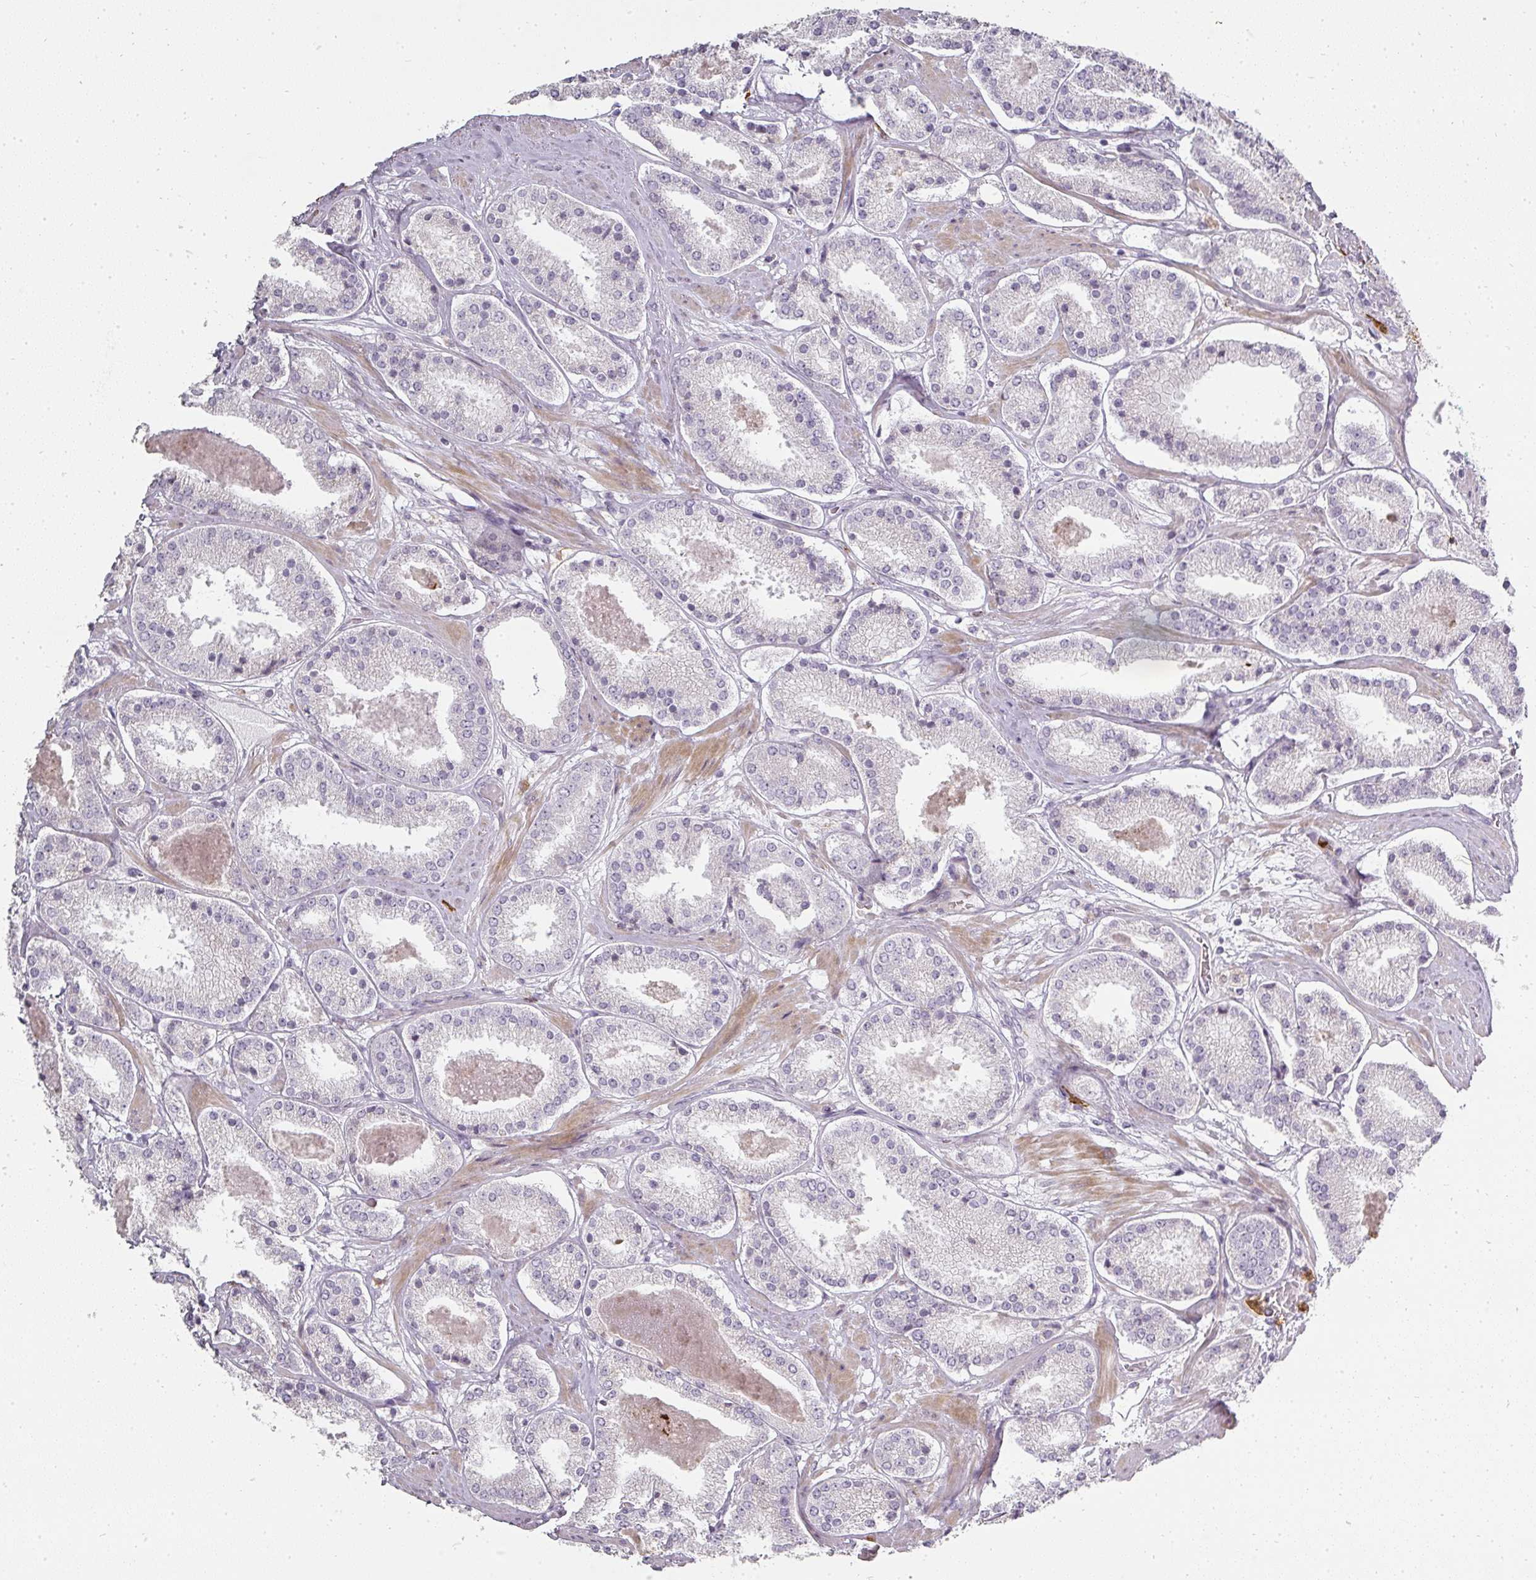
{"staining": {"intensity": "negative", "quantity": "none", "location": "none"}, "tissue": "prostate cancer", "cell_type": "Tumor cells", "image_type": "cancer", "snomed": [{"axis": "morphology", "description": "Adenocarcinoma, High grade"}, {"axis": "topography", "description": "Prostate"}], "caption": "There is no significant expression in tumor cells of prostate adenocarcinoma (high-grade).", "gene": "BIK", "patient": {"sex": "male", "age": 63}}